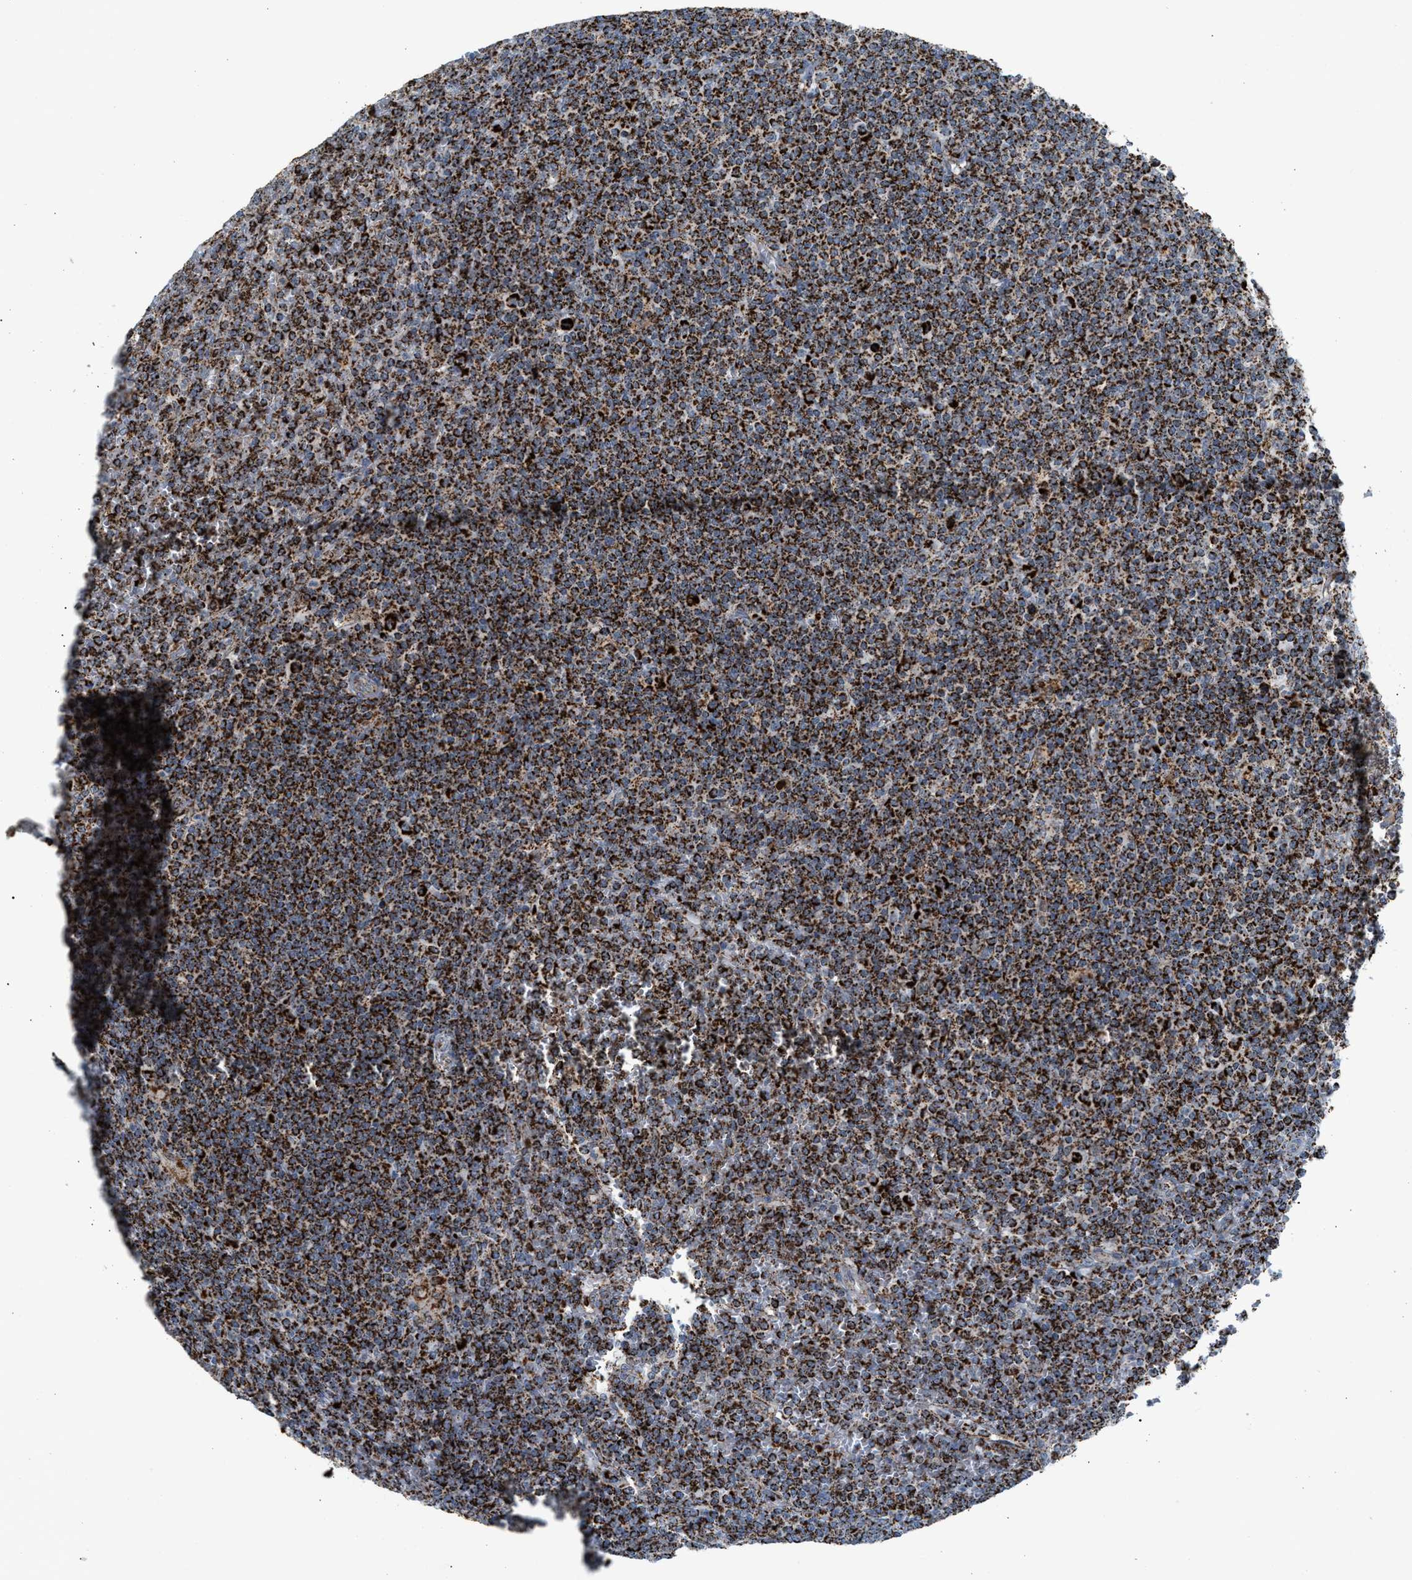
{"staining": {"intensity": "strong", "quantity": ">75%", "location": "cytoplasmic/membranous"}, "tissue": "lymphoma", "cell_type": "Tumor cells", "image_type": "cancer", "snomed": [{"axis": "morphology", "description": "Malignant lymphoma, non-Hodgkin's type, Low grade"}, {"axis": "topography", "description": "Spleen"}], "caption": "Immunohistochemical staining of human lymphoma reveals high levels of strong cytoplasmic/membranous protein expression in about >75% of tumor cells. The protein of interest is shown in brown color, while the nuclei are stained blue.", "gene": "PMPCA", "patient": {"sex": "female", "age": 19}}